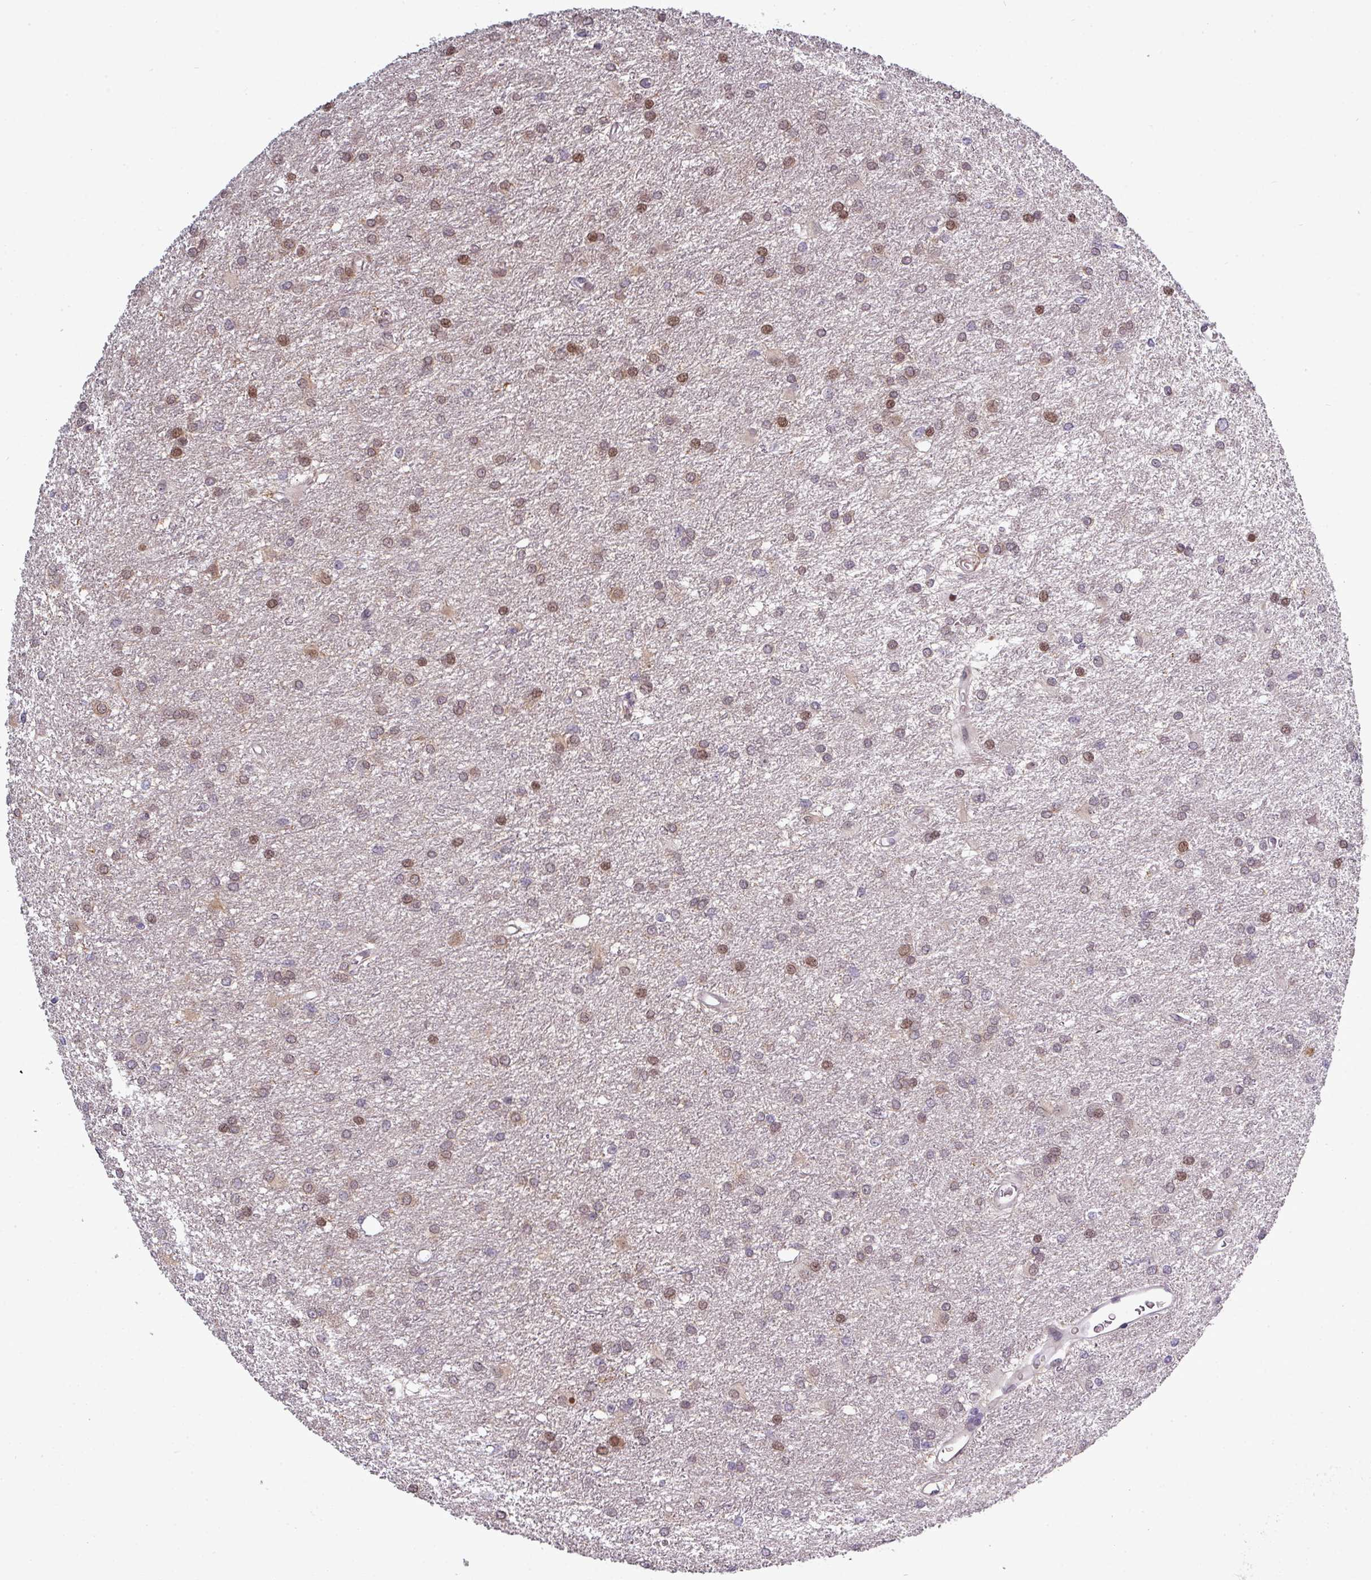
{"staining": {"intensity": "moderate", "quantity": "<25%", "location": "cytoplasmic/membranous,nuclear"}, "tissue": "glioma", "cell_type": "Tumor cells", "image_type": "cancer", "snomed": [{"axis": "morphology", "description": "Glioma, malignant, High grade"}, {"axis": "topography", "description": "Brain"}], "caption": "Immunohistochemistry (IHC) (DAB) staining of malignant high-grade glioma displays moderate cytoplasmic/membranous and nuclear protein positivity in approximately <25% of tumor cells.", "gene": "PRAMEF12", "patient": {"sex": "female", "age": 50}}